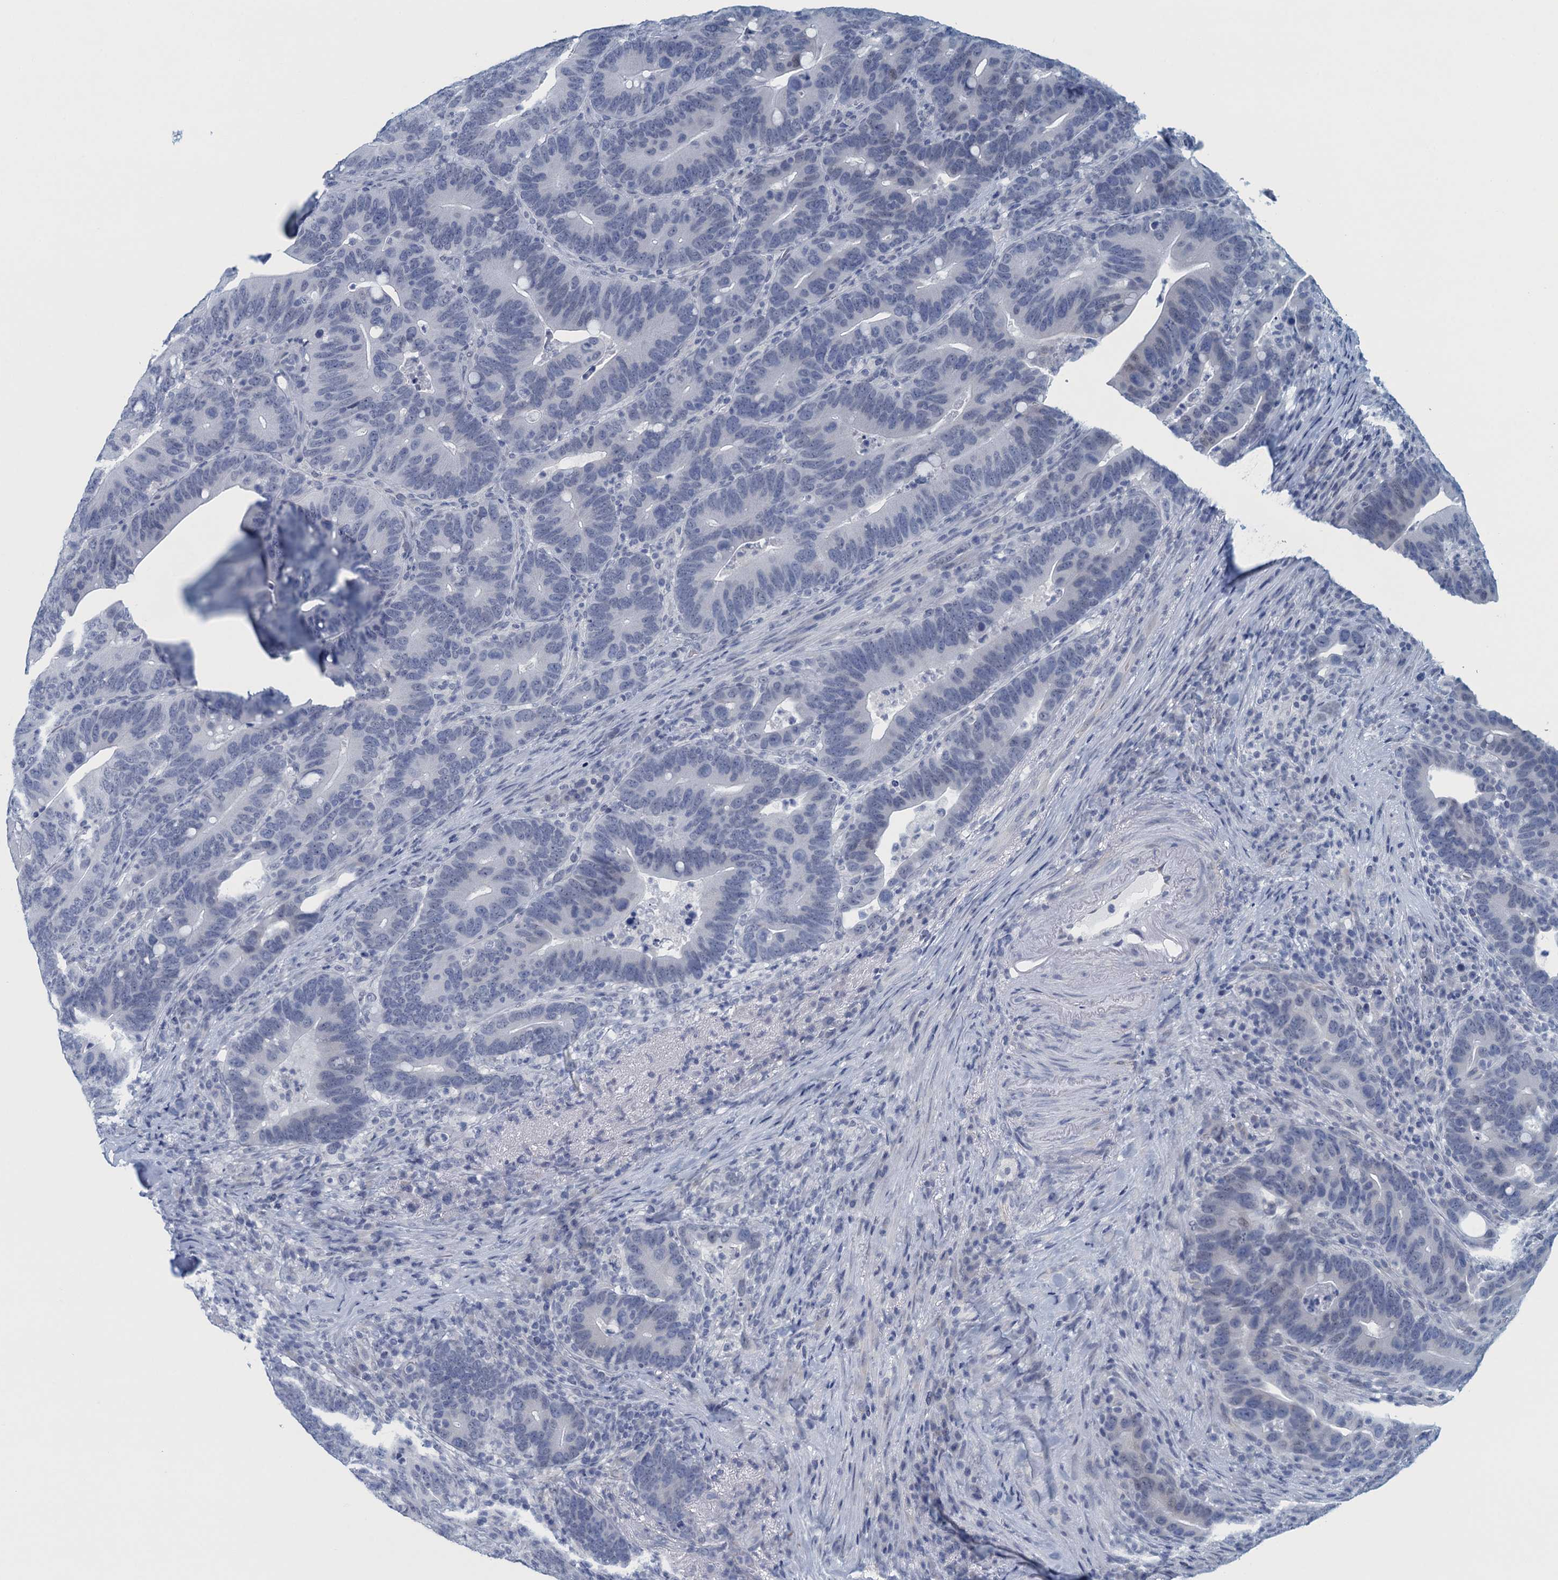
{"staining": {"intensity": "negative", "quantity": "none", "location": "none"}, "tissue": "colorectal cancer", "cell_type": "Tumor cells", "image_type": "cancer", "snomed": [{"axis": "morphology", "description": "Adenocarcinoma, NOS"}, {"axis": "topography", "description": "Colon"}], "caption": "A high-resolution image shows IHC staining of colorectal cancer, which reveals no significant staining in tumor cells.", "gene": "ENSG00000131152", "patient": {"sex": "female", "age": 66}}